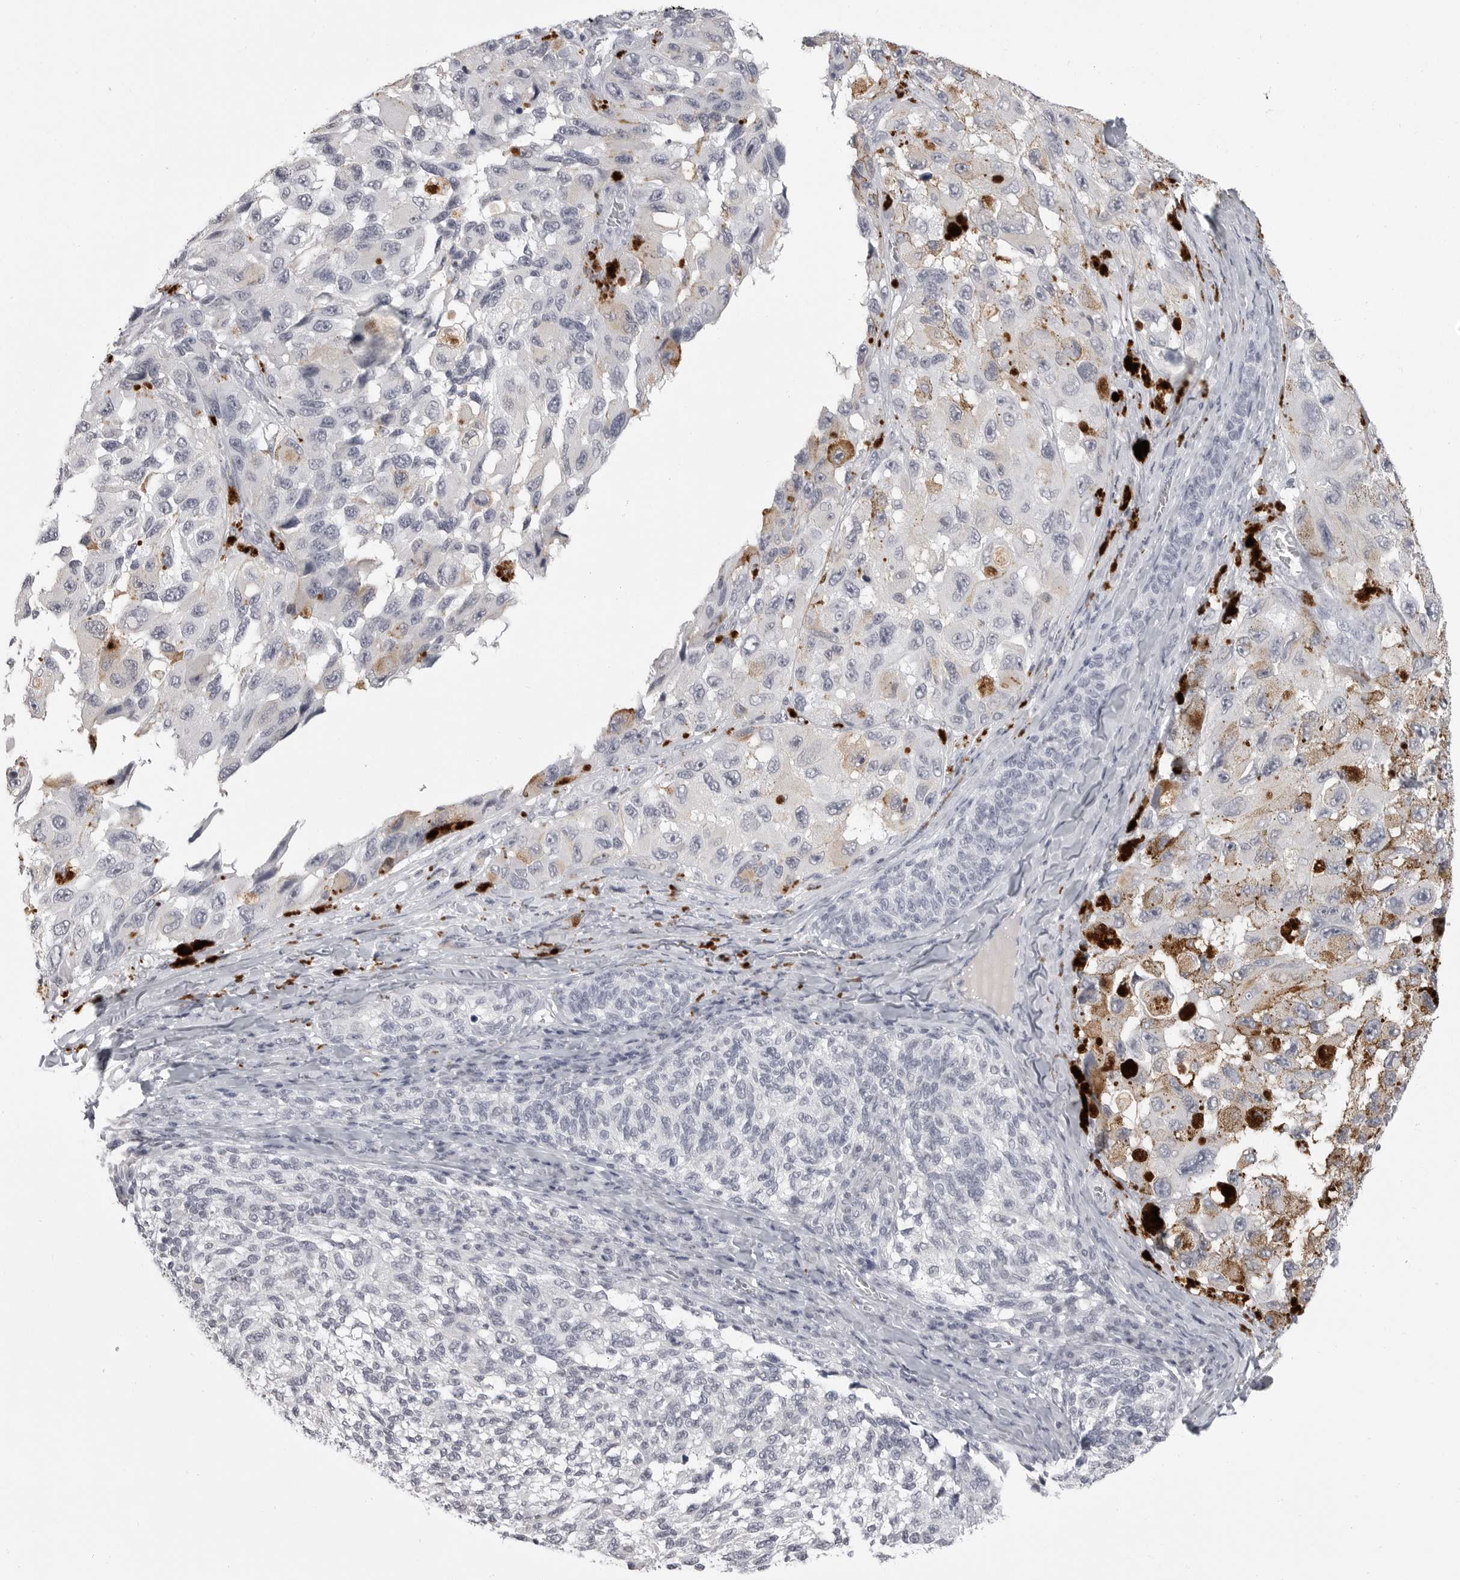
{"staining": {"intensity": "negative", "quantity": "none", "location": "none"}, "tissue": "melanoma", "cell_type": "Tumor cells", "image_type": "cancer", "snomed": [{"axis": "morphology", "description": "Malignant melanoma, NOS"}, {"axis": "topography", "description": "Skin"}], "caption": "A micrograph of human malignant melanoma is negative for staining in tumor cells. The staining is performed using DAB brown chromogen with nuclei counter-stained in using hematoxylin.", "gene": "PRSS1", "patient": {"sex": "female", "age": 73}}